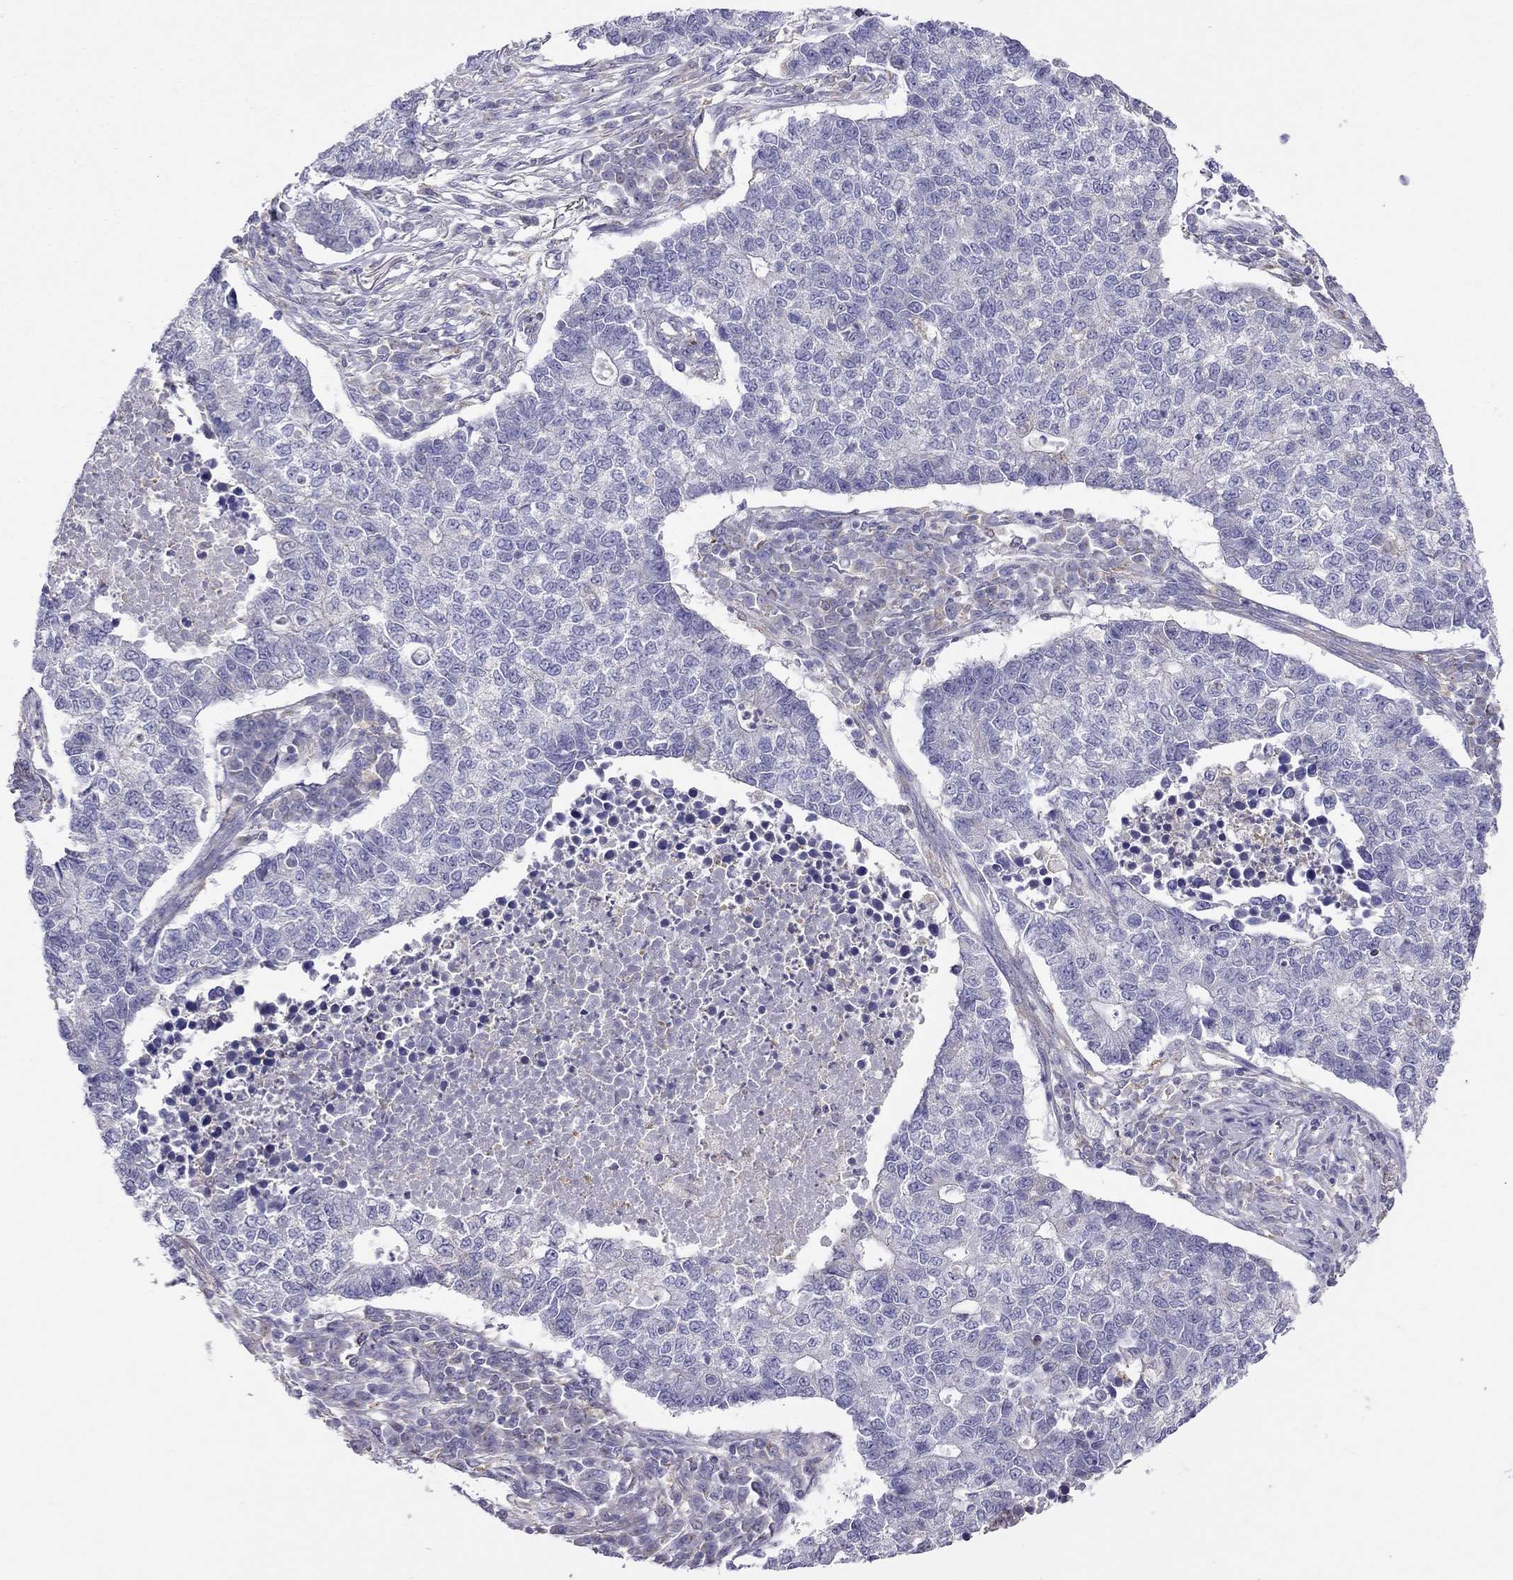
{"staining": {"intensity": "negative", "quantity": "none", "location": "none"}, "tissue": "lung cancer", "cell_type": "Tumor cells", "image_type": "cancer", "snomed": [{"axis": "morphology", "description": "Adenocarcinoma, NOS"}, {"axis": "topography", "description": "Lung"}], "caption": "Immunohistochemistry (IHC) image of neoplastic tissue: adenocarcinoma (lung) stained with DAB (3,3'-diaminobenzidine) shows no significant protein expression in tumor cells.", "gene": "ALOX15B", "patient": {"sex": "male", "age": 57}}